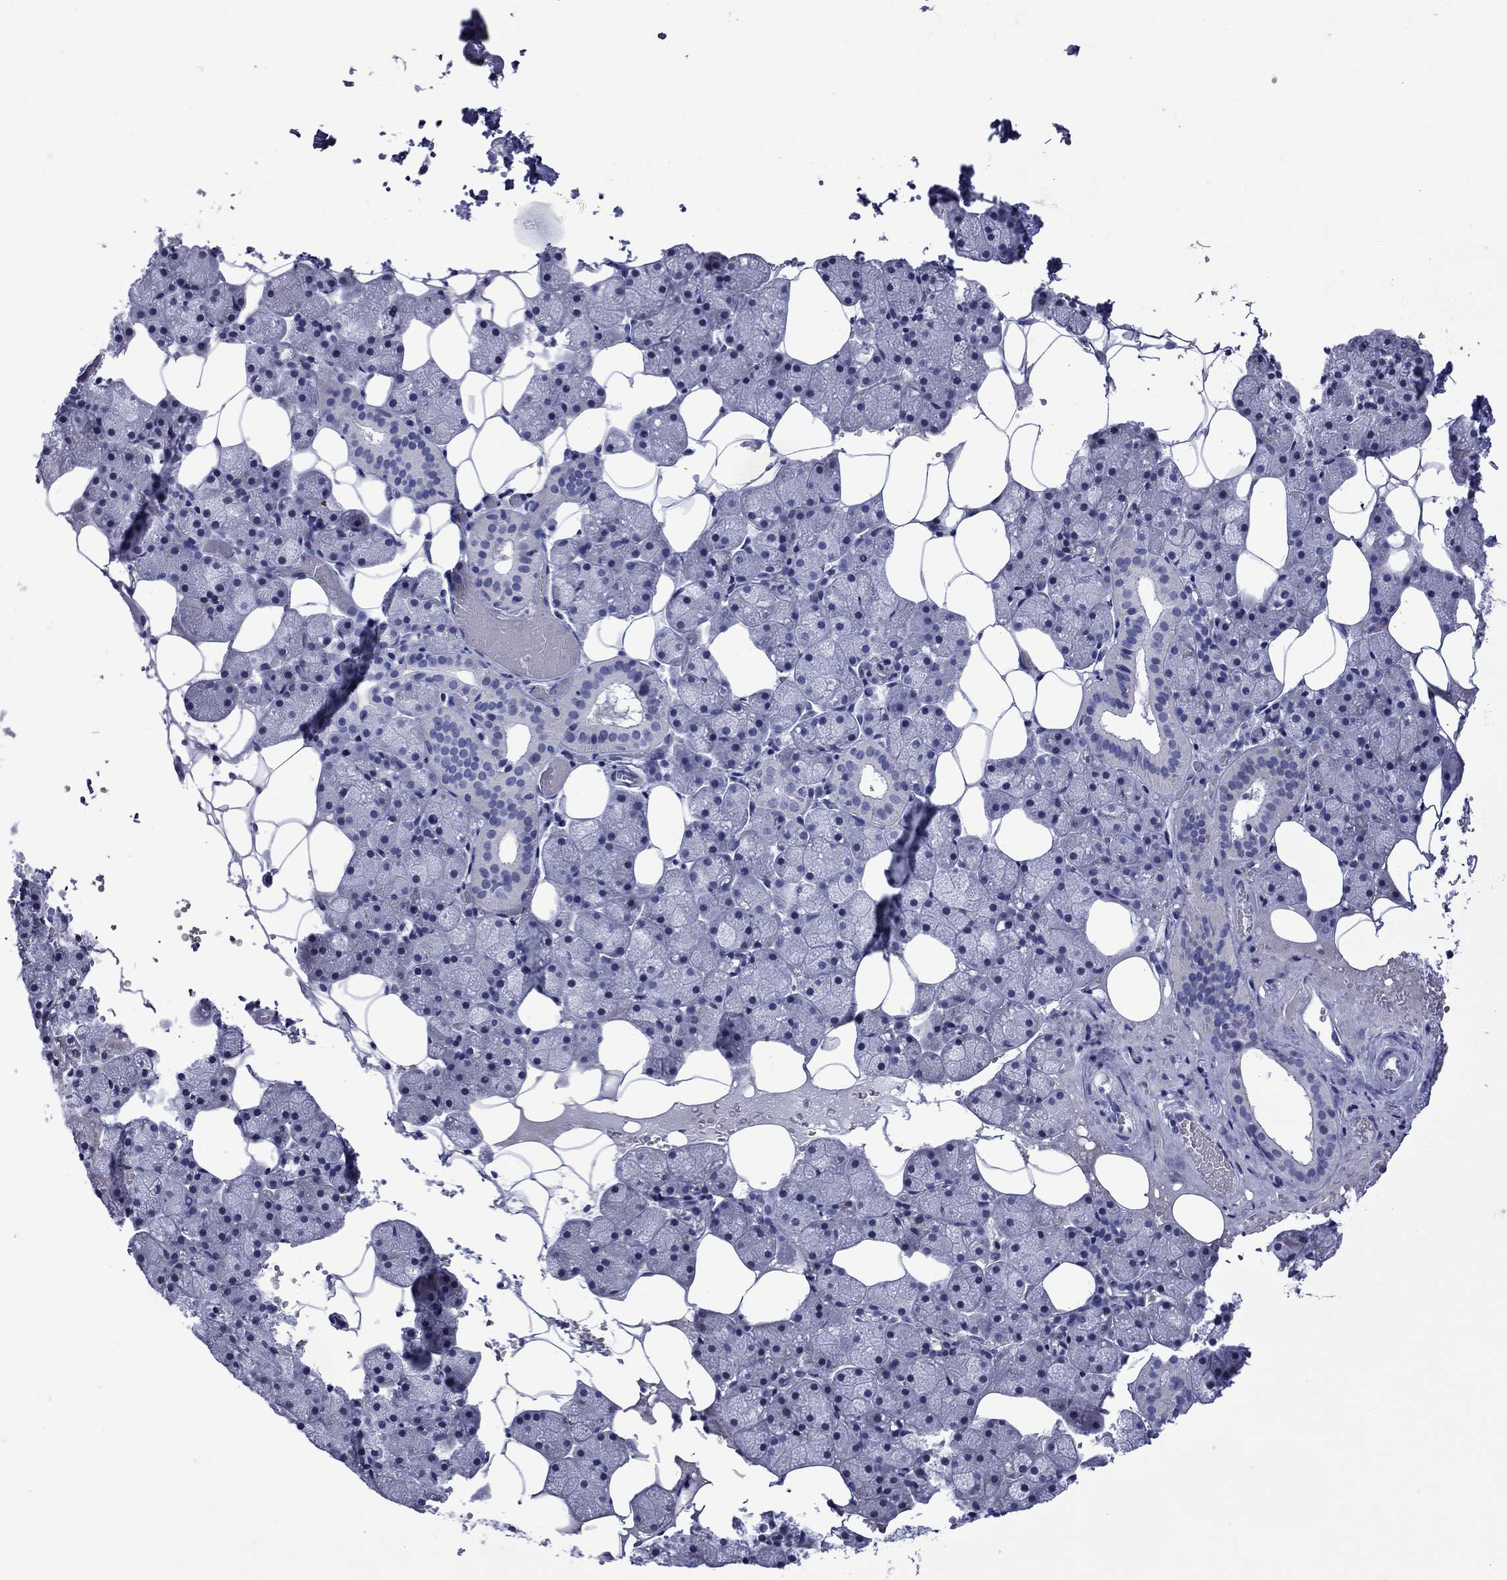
{"staining": {"intensity": "negative", "quantity": "none", "location": "none"}, "tissue": "salivary gland", "cell_type": "Glandular cells", "image_type": "normal", "snomed": [{"axis": "morphology", "description": "Normal tissue, NOS"}, {"axis": "topography", "description": "Salivary gland"}], "caption": "This is a image of immunohistochemistry staining of unremarkable salivary gland, which shows no positivity in glandular cells. The staining was performed using DAB to visualize the protein expression in brown, while the nuclei were stained in blue with hematoxylin (Magnification: 20x).", "gene": "PIWIL1", "patient": {"sex": "male", "age": 38}}